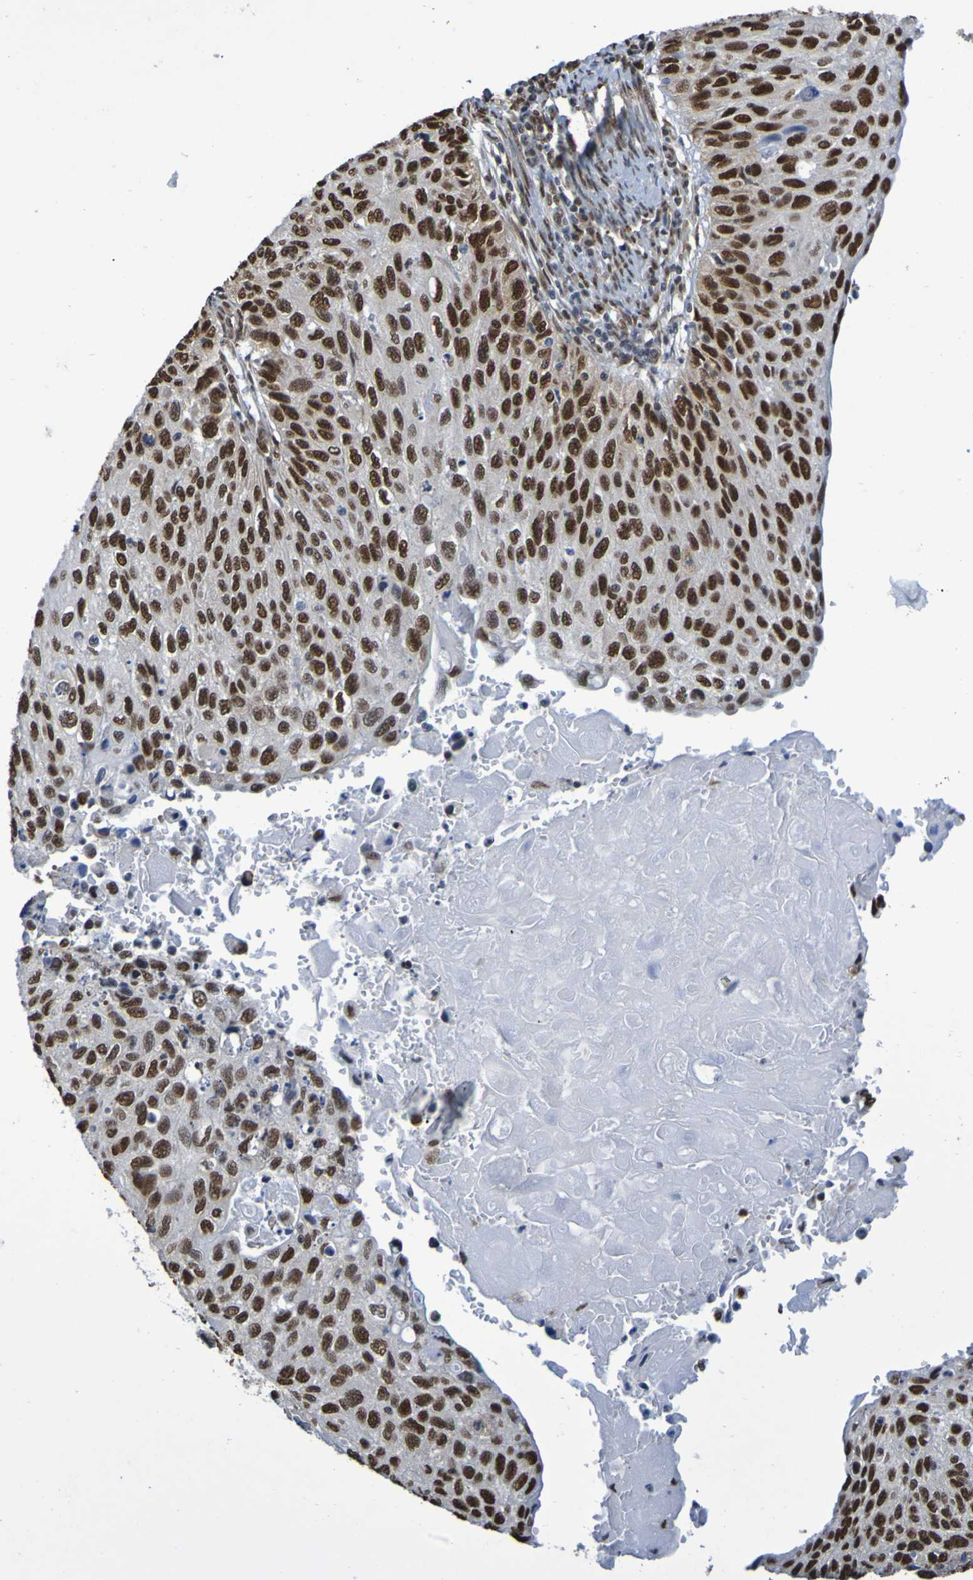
{"staining": {"intensity": "strong", "quantity": ">75%", "location": "nuclear"}, "tissue": "cervical cancer", "cell_type": "Tumor cells", "image_type": "cancer", "snomed": [{"axis": "morphology", "description": "Squamous cell carcinoma, NOS"}, {"axis": "topography", "description": "Cervix"}], "caption": "Protein expression analysis of cervical cancer displays strong nuclear staining in approximately >75% of tumor cells.", "gene": "HDAC2", "patient": {"sex": "female", "age": 70}}